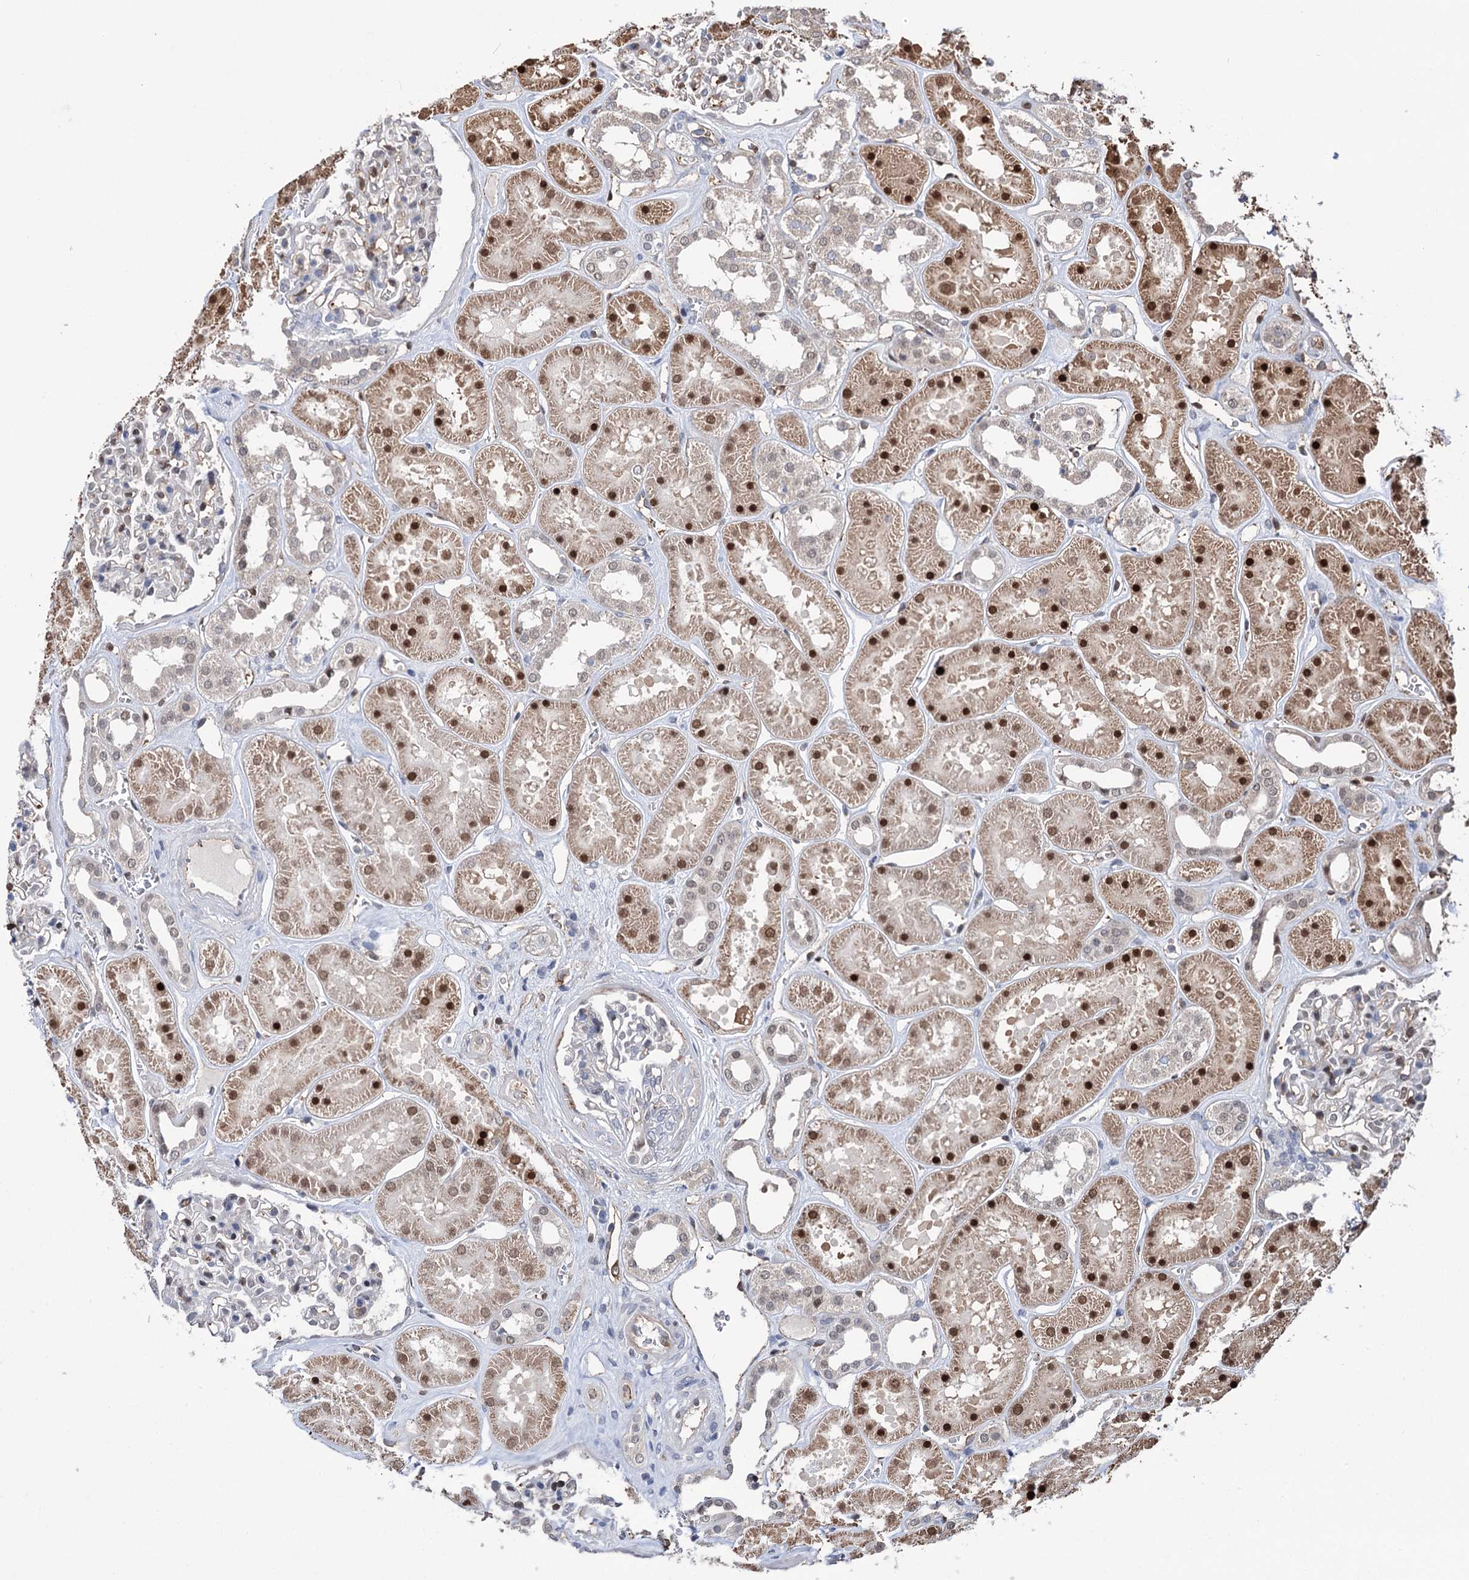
{"staining": {"intensity": "negative", "quantity": "none", "location": "none"}, "tissue": "kidney", "cell_type": "Cells in glomeruli", "image_type": "normal", "snomed": [{"axis": "morphology", "description": "Normal tissue, NOS"}, {"axis": "topography", "description": "Kidney"}], "caption": "Immunohistochemical staining of normal kidney displays no significant staining in cells in glomeruli.", "gene": "NCAPD2", "patient": {"sex": "female", "age": 41}}